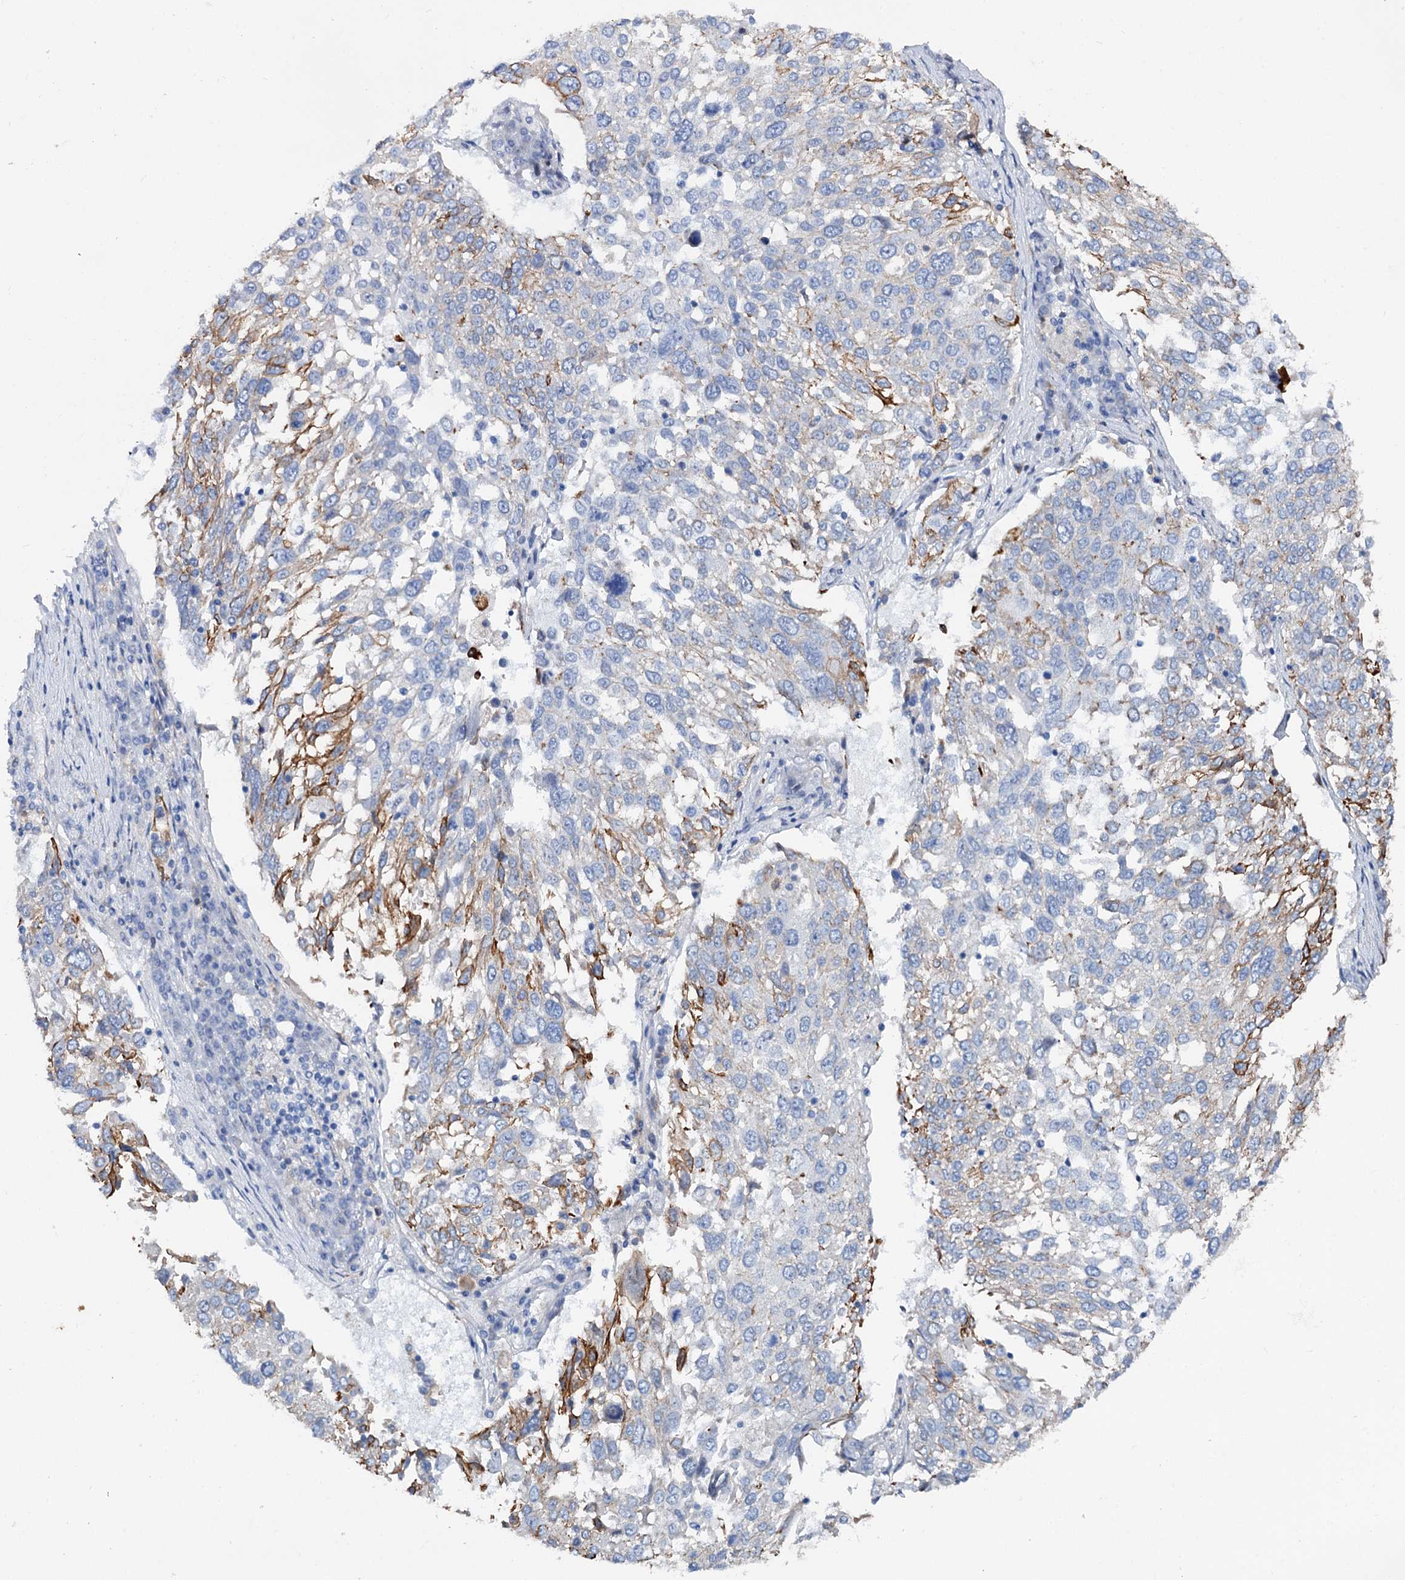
{"staining": {"intensity": "moderate", "quantity": "<25%", "location": "cytoplasmic/membranous"}, "tissue": "lung cancer", "cell_type": "Tumor cells", "image_type": "cancer", "snomed": [{"axis": "morphology", "description": "Squamous cell carcinoma, NOS"}, {"axis": "topography", "description": "Lung"}], "caption": "There is low levels of moderate cytoplasmic/membranous expression in tumor cells of lung squamous cell carcinoma, as demonstrated by immunohistochemical staining (brown color).", "gene": "FAAP20", "patient": {"sex": "male", "age": 65}}